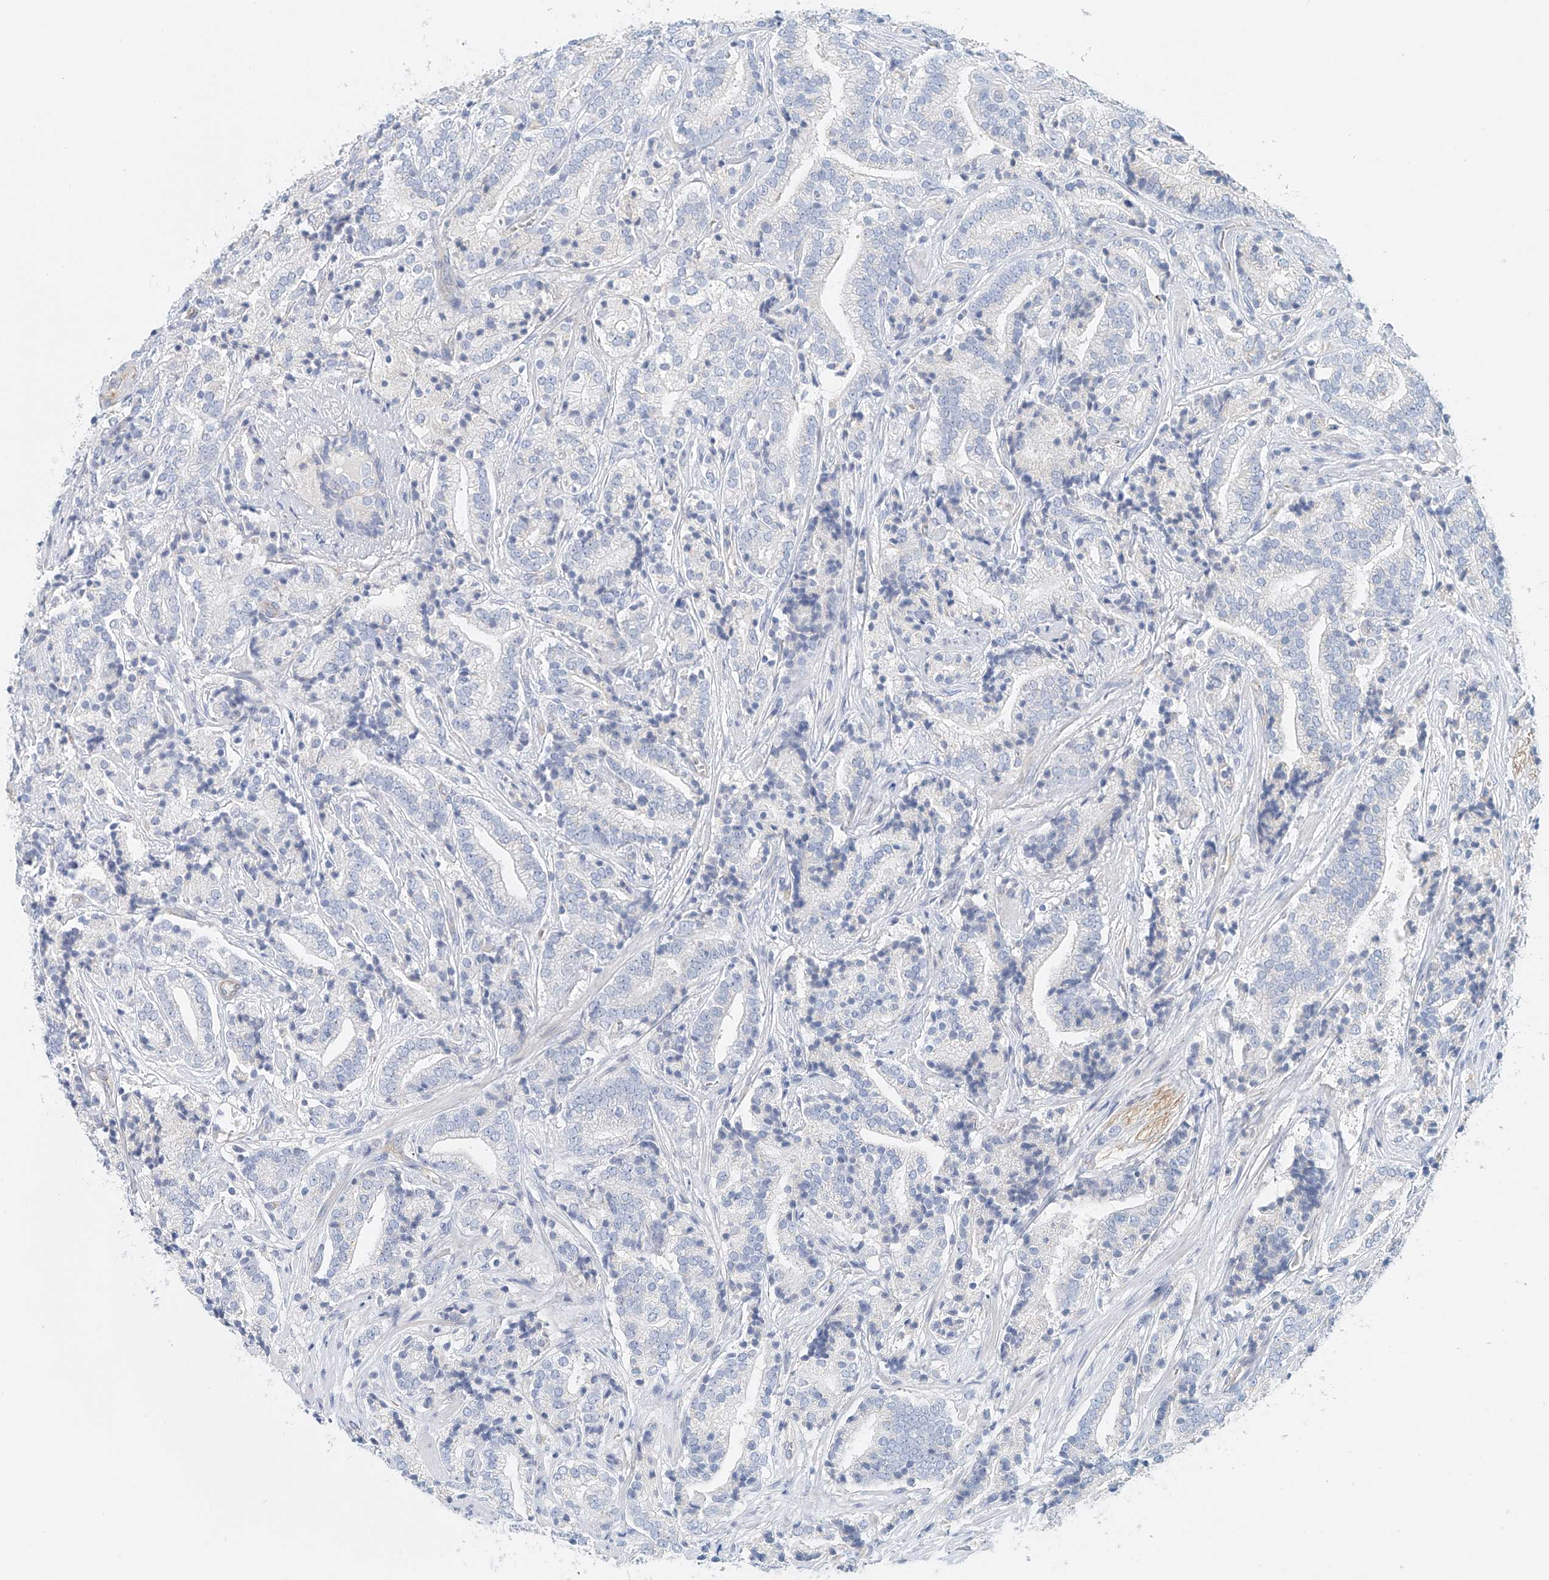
{"staining": {"intensity": "negative", "quantity": "none", "location": "none"}, "tissue": "prostate cancer", "cell_type": "Tumor cells", "image_type": "cancer", "snomed": [{"axis": "morphology", "description": "Adenocarcinoma, High grade"}, {"axis": "topography", "description": "Prostate"}], "caption": "Tumor cells are negative for protein expression in human prostate high-grade adenocarcinoma.", "gene": "FRYL", "patient": {"sex": "male", "age": 57}}